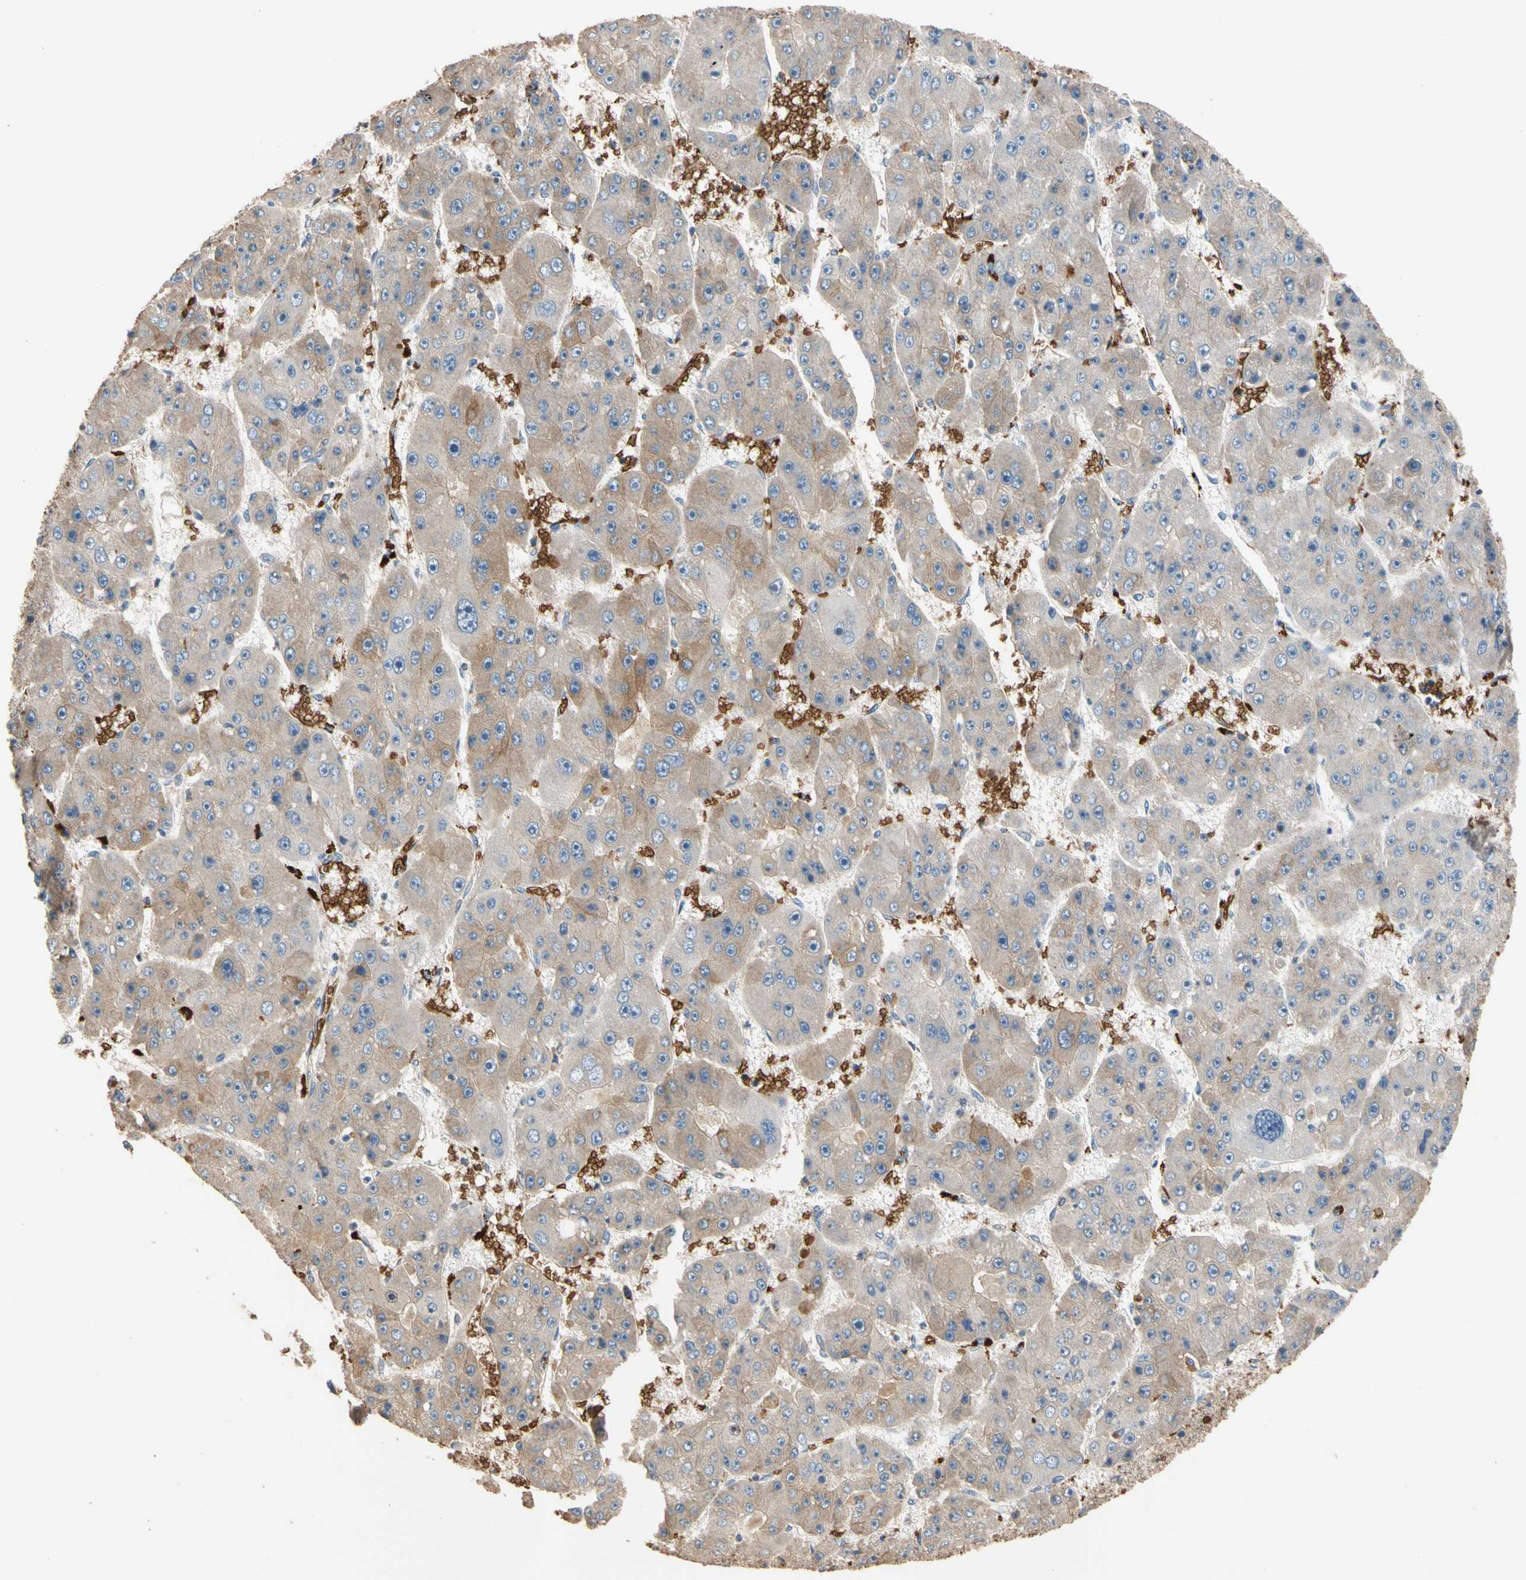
{"staining": {"intensity": "moderate", "quantity": "25%-75%", "location": "cytoplasmic/membranous"}, "tissue": "liver cancer", "cell_type": "Tumor cells", "image_type": "cancer", "snomed": [{"axis": "morphology", "description": "Carcinoma, Hepatocellular, NOS"}, {"axis": "topography", "description": "Liver"}], "caption": "The micrograph demonstrates a brown stain indicating the presence of a protein in the cytoplasmic/membranous of tumor cells in liver cancer (hepatocellular carcinoma).", "gene": "RIOK2", "patient": {"sex": "female", "age": 61}}